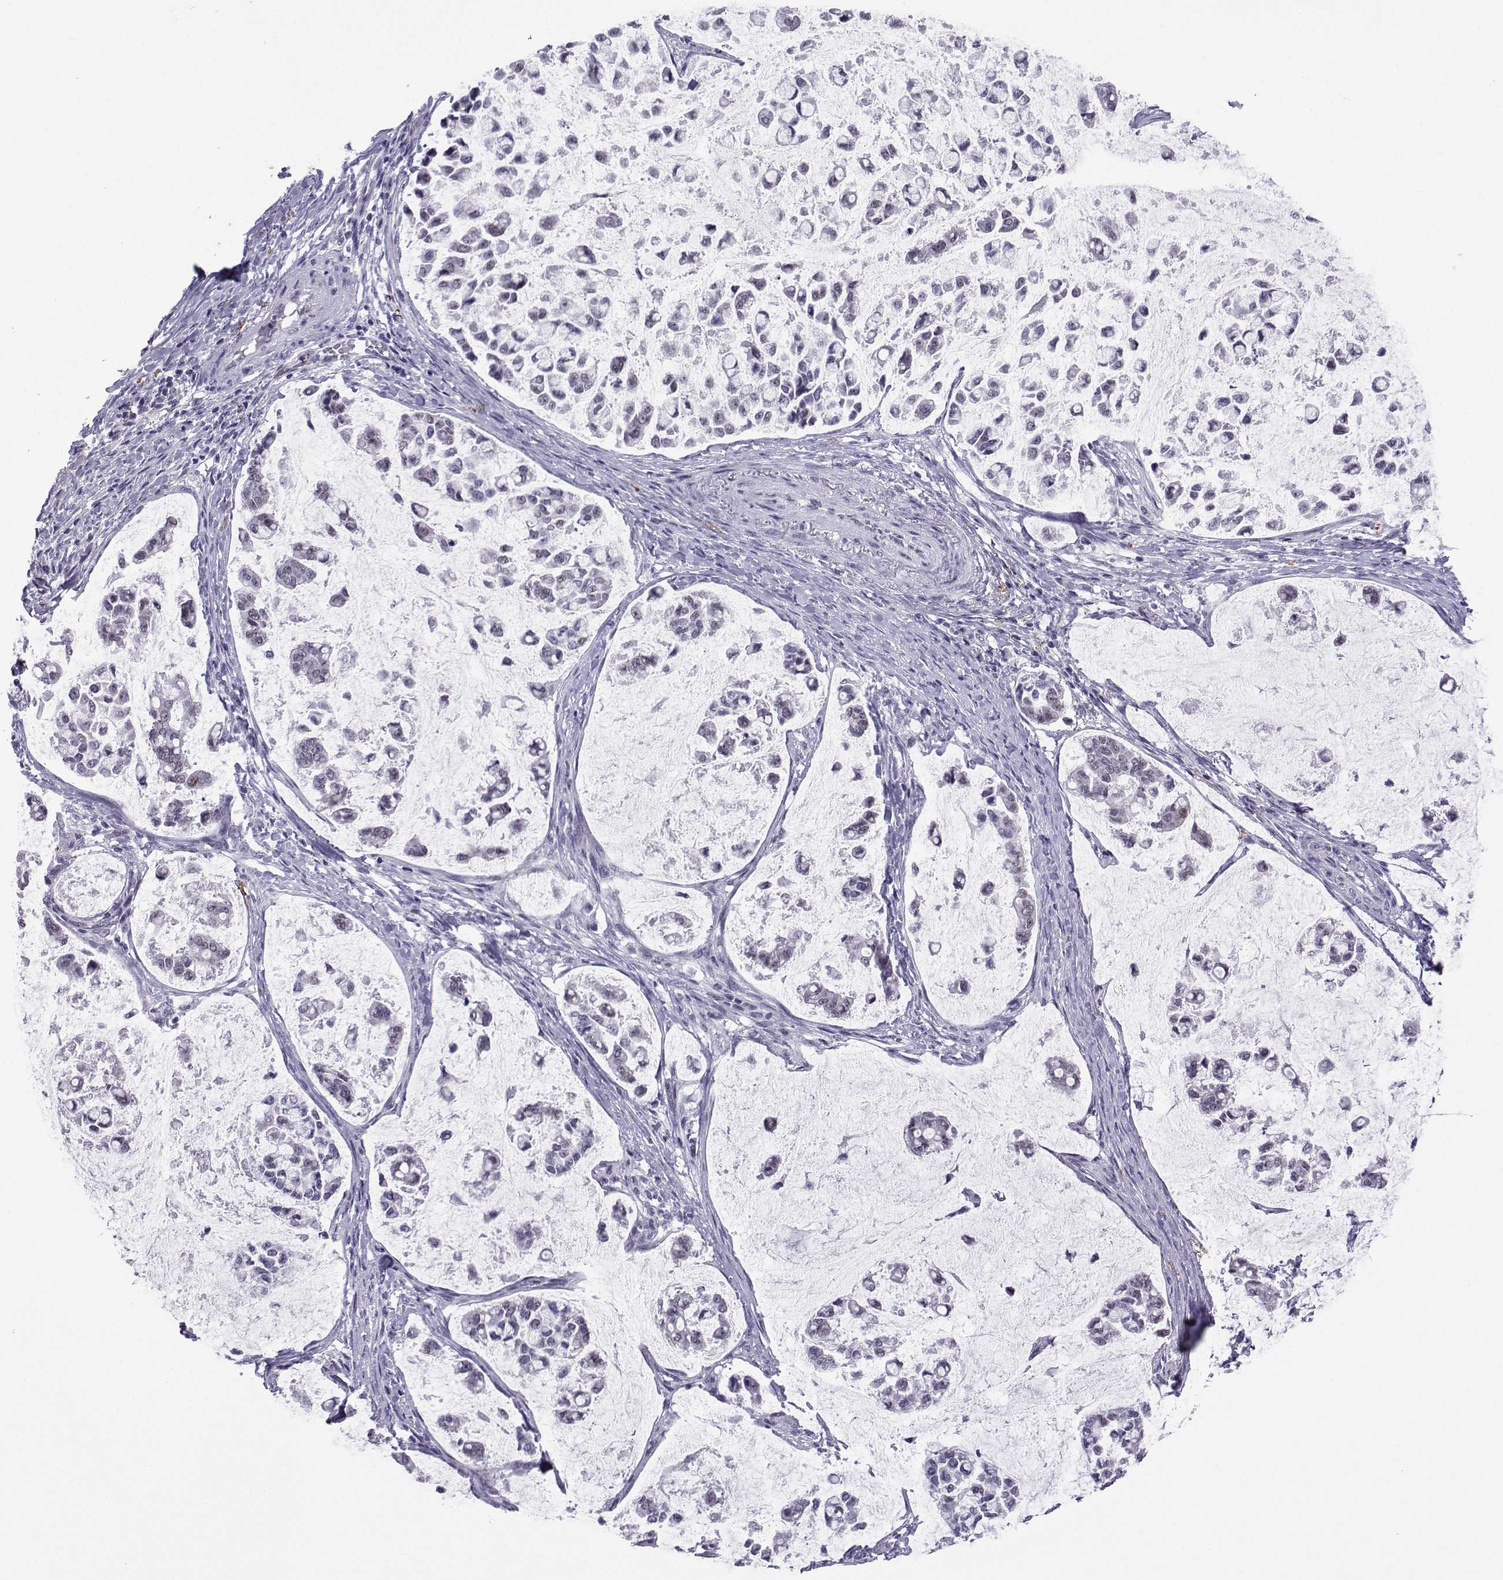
{"staining": {"intensity": "weak", "quantity": "<25%", "location": "nuclear"}, "tissue": "stomach cancer", "cell_type": "Tumor cells", "image_type": "cancer", "snomed": [{"axis": "morphology", "description": "Adenocarcinoma, NOS"}, {"axis": "topography", "description": "Stomach"}], "caption": "There is no significant expression in tumor cells of stomach cancer (adenocarcinoma).", "gene": "LORICRIN", "patient": {"sex": "male", "age": 82}}